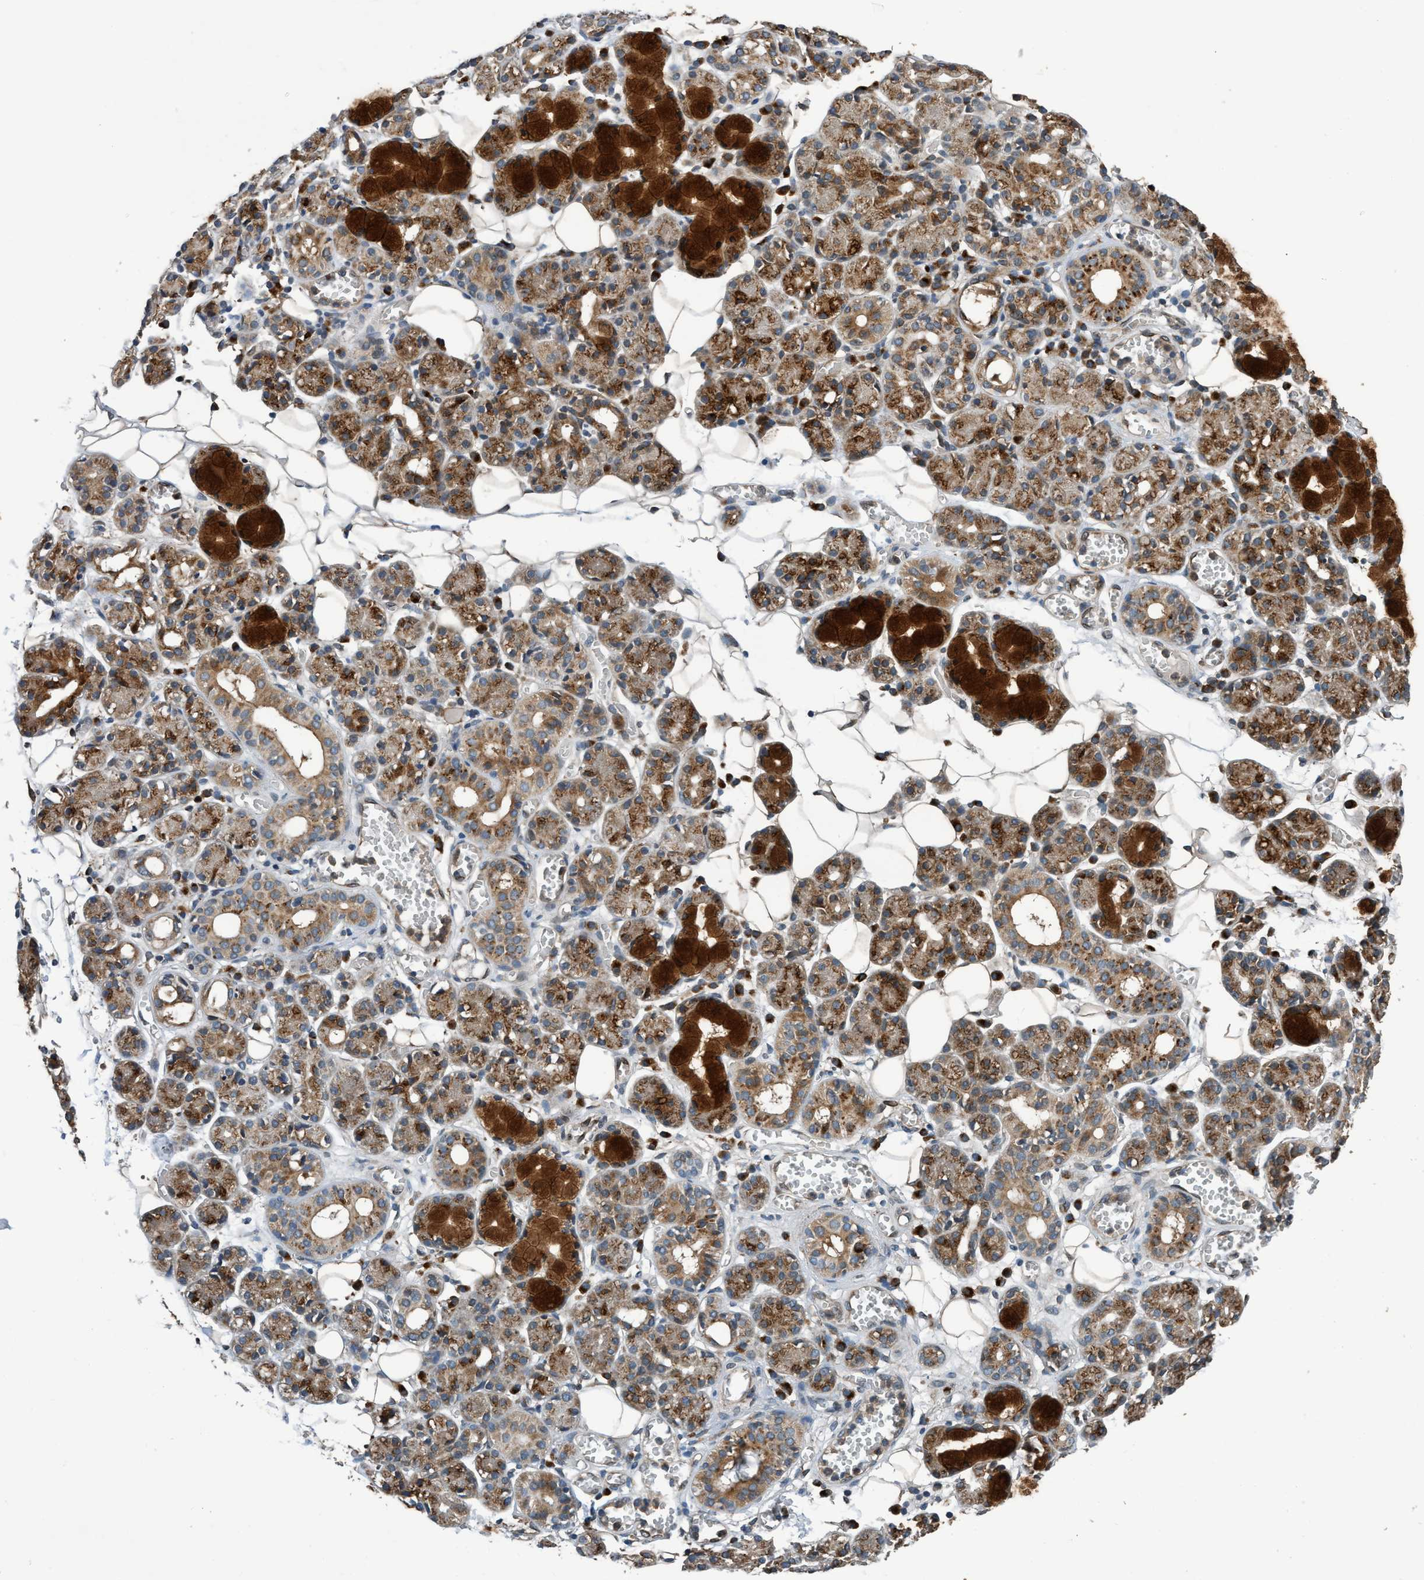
{"staining": {"intensity": "strong", "quantity": "25%-75%", "location": "cytoplasmic/membranous"}, "tissue": "salivary gland", "cell_type": "Glandular cells", "image_type": "normal", "snomed": [{"axis": "morphology", "description": "Normal tissue, NOS"}, {"axis": "topography", "description": "Salivary gland"}], "caption": "IHC of normal human salivary gland exhibits high levels of strong cytoplasmic/membranous staining in about 25%-75% of glandular cells.", "gene": "MACC1", "patient": {"sex": "male", "age": 63}}